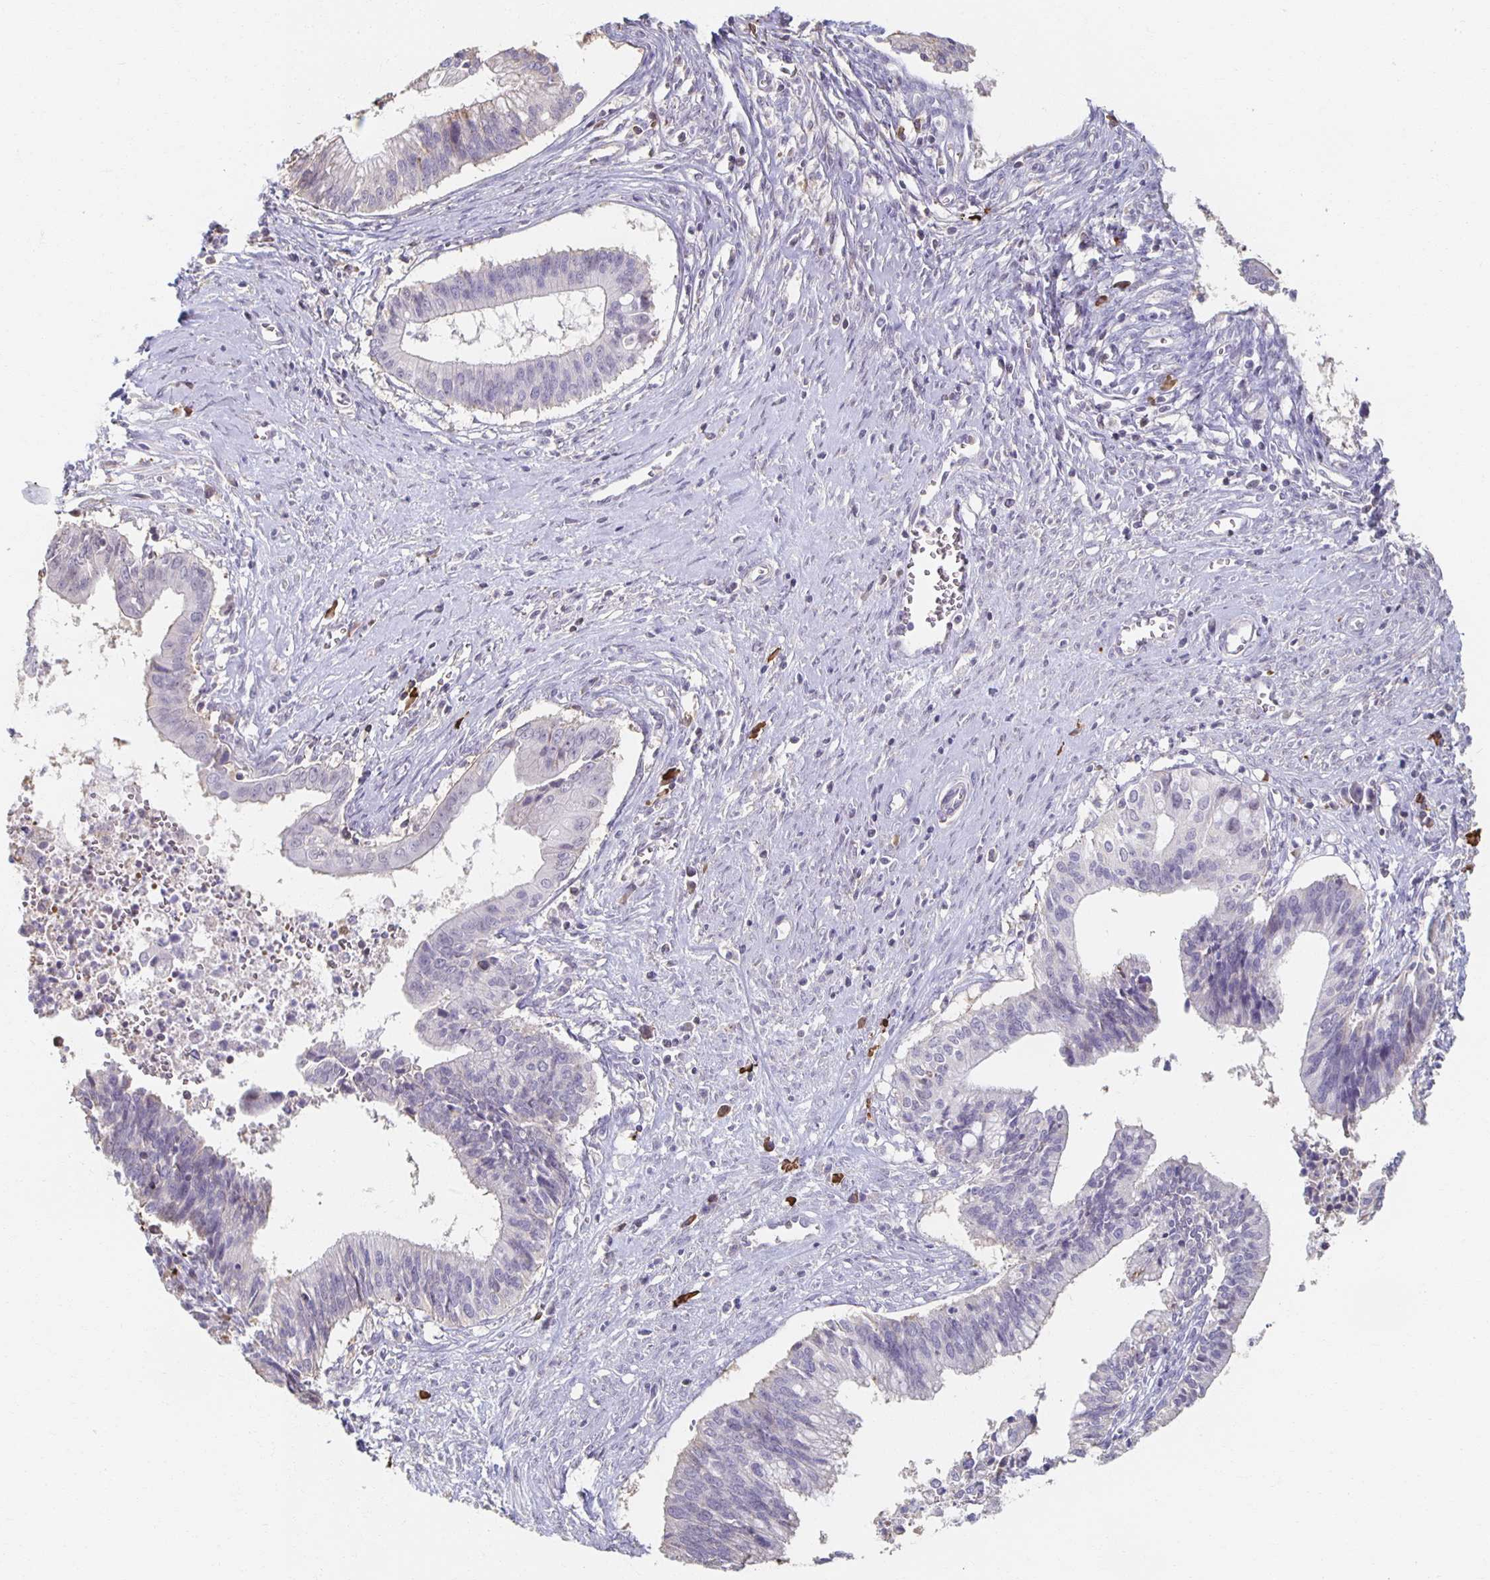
{"staining": {"intensity": "negative", "quantity": "none", "location": "none"}, "tissue": "cervical cancer", "cell_type": "Tumor cells", "image_type": "cancer", "snomed": [{"axis": "morphology", "description": "Adenocarcinoma, NOS"}, {"axis": "topography", "description": "Cervix"}], "caption": "There is no significant positivity in tumor cells of adenocarcinoma (cervical).", "gene": "ZNF692", "patient": {"sex": "female", "age": 44}}